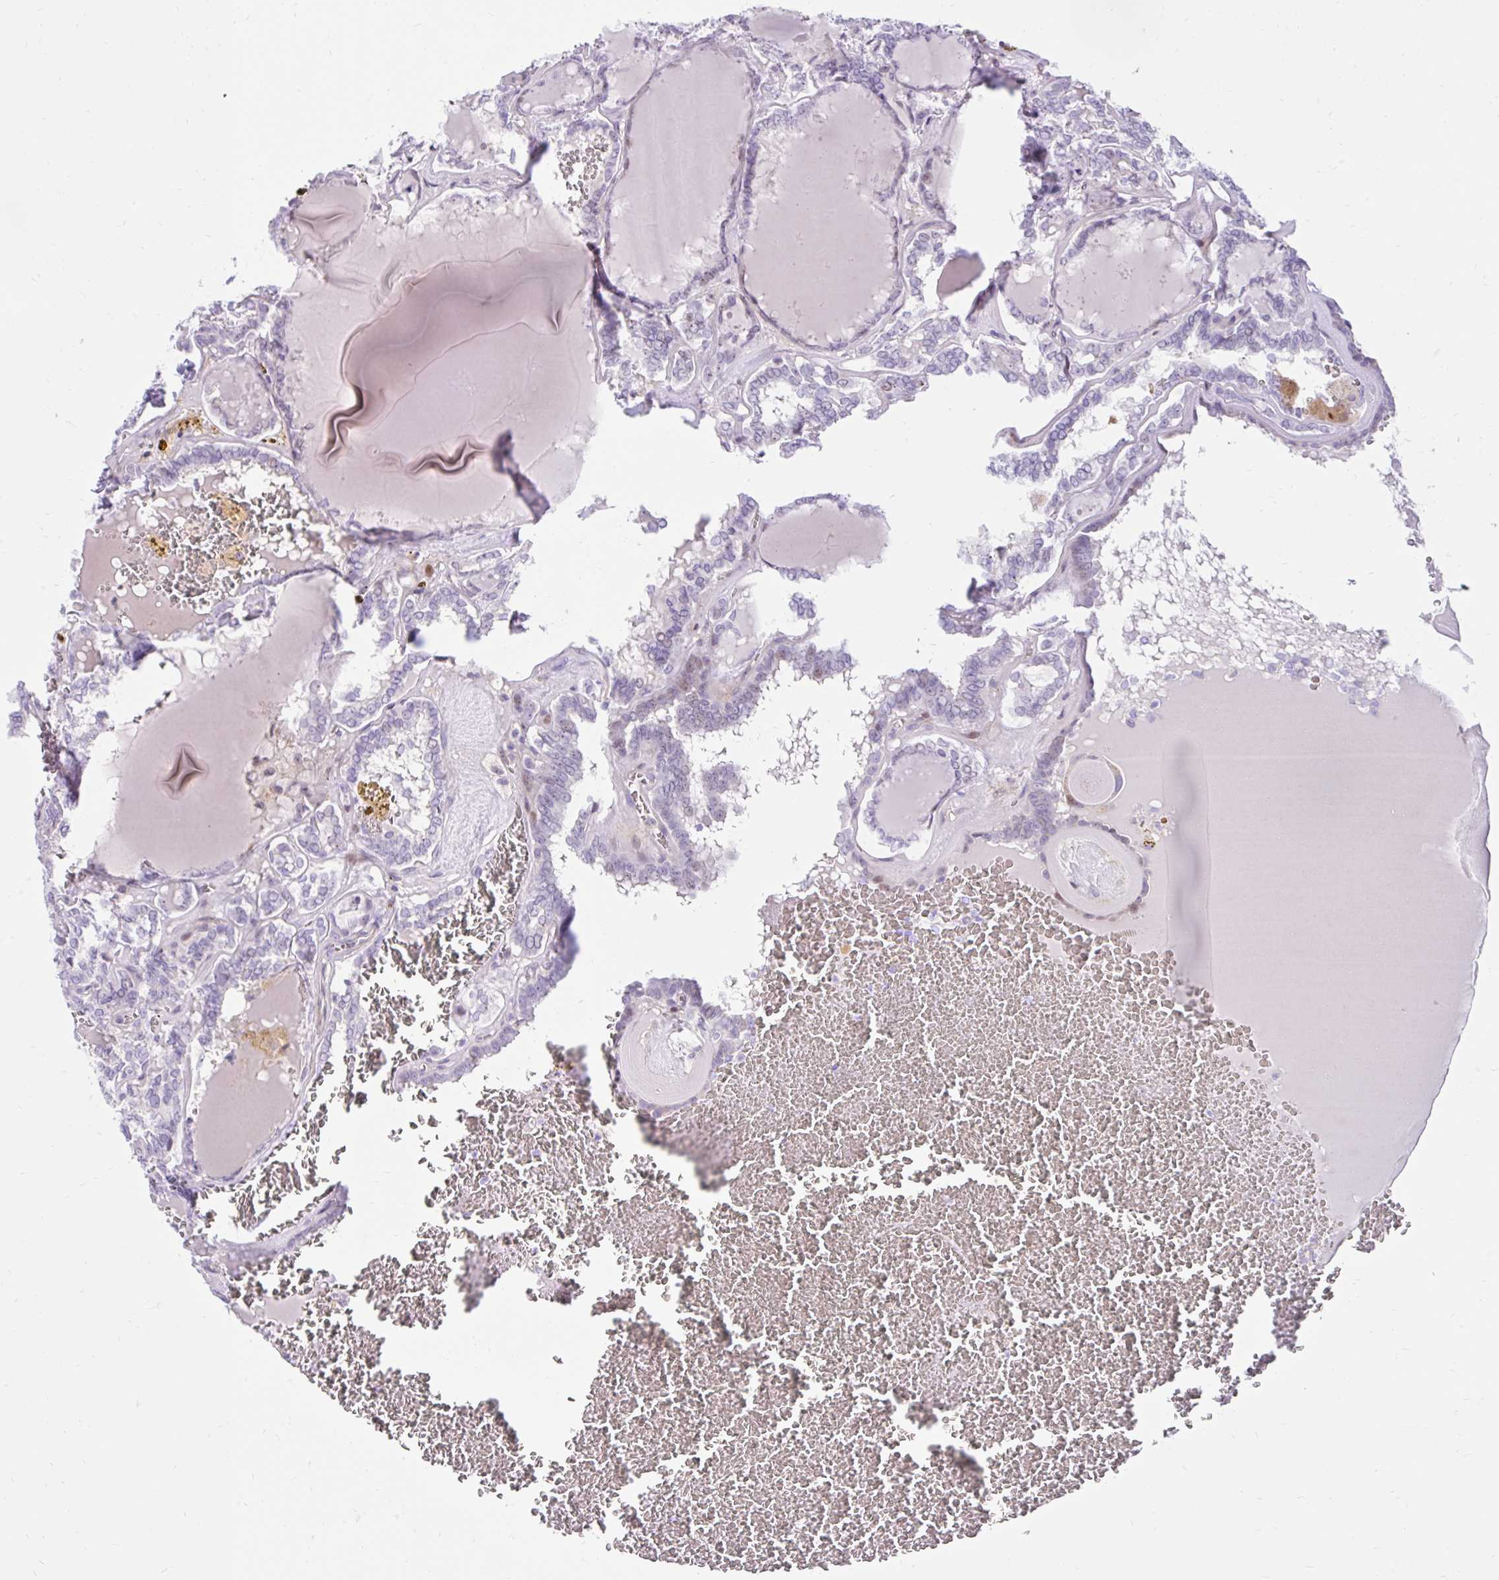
{"staining": {"intensity": "weak", "quantity": "<25%", "location": "nuclear"}, "tissue": "thyroid cancer", "cell_type": "Tumor cells", "image_type": "cancer", "snomed": [{"axis": "morphology", "description": "Papillary adenocarcinoma, NOS"}, {"axis": "topography", "description": "Thyroid gland"}], "caption": "A photomicrograph of thyroid cancer stained for a protein displays no brown staining in tumor cells.", "gene": "NHLH2", "patient": {"sex": "female", "age": 72}}